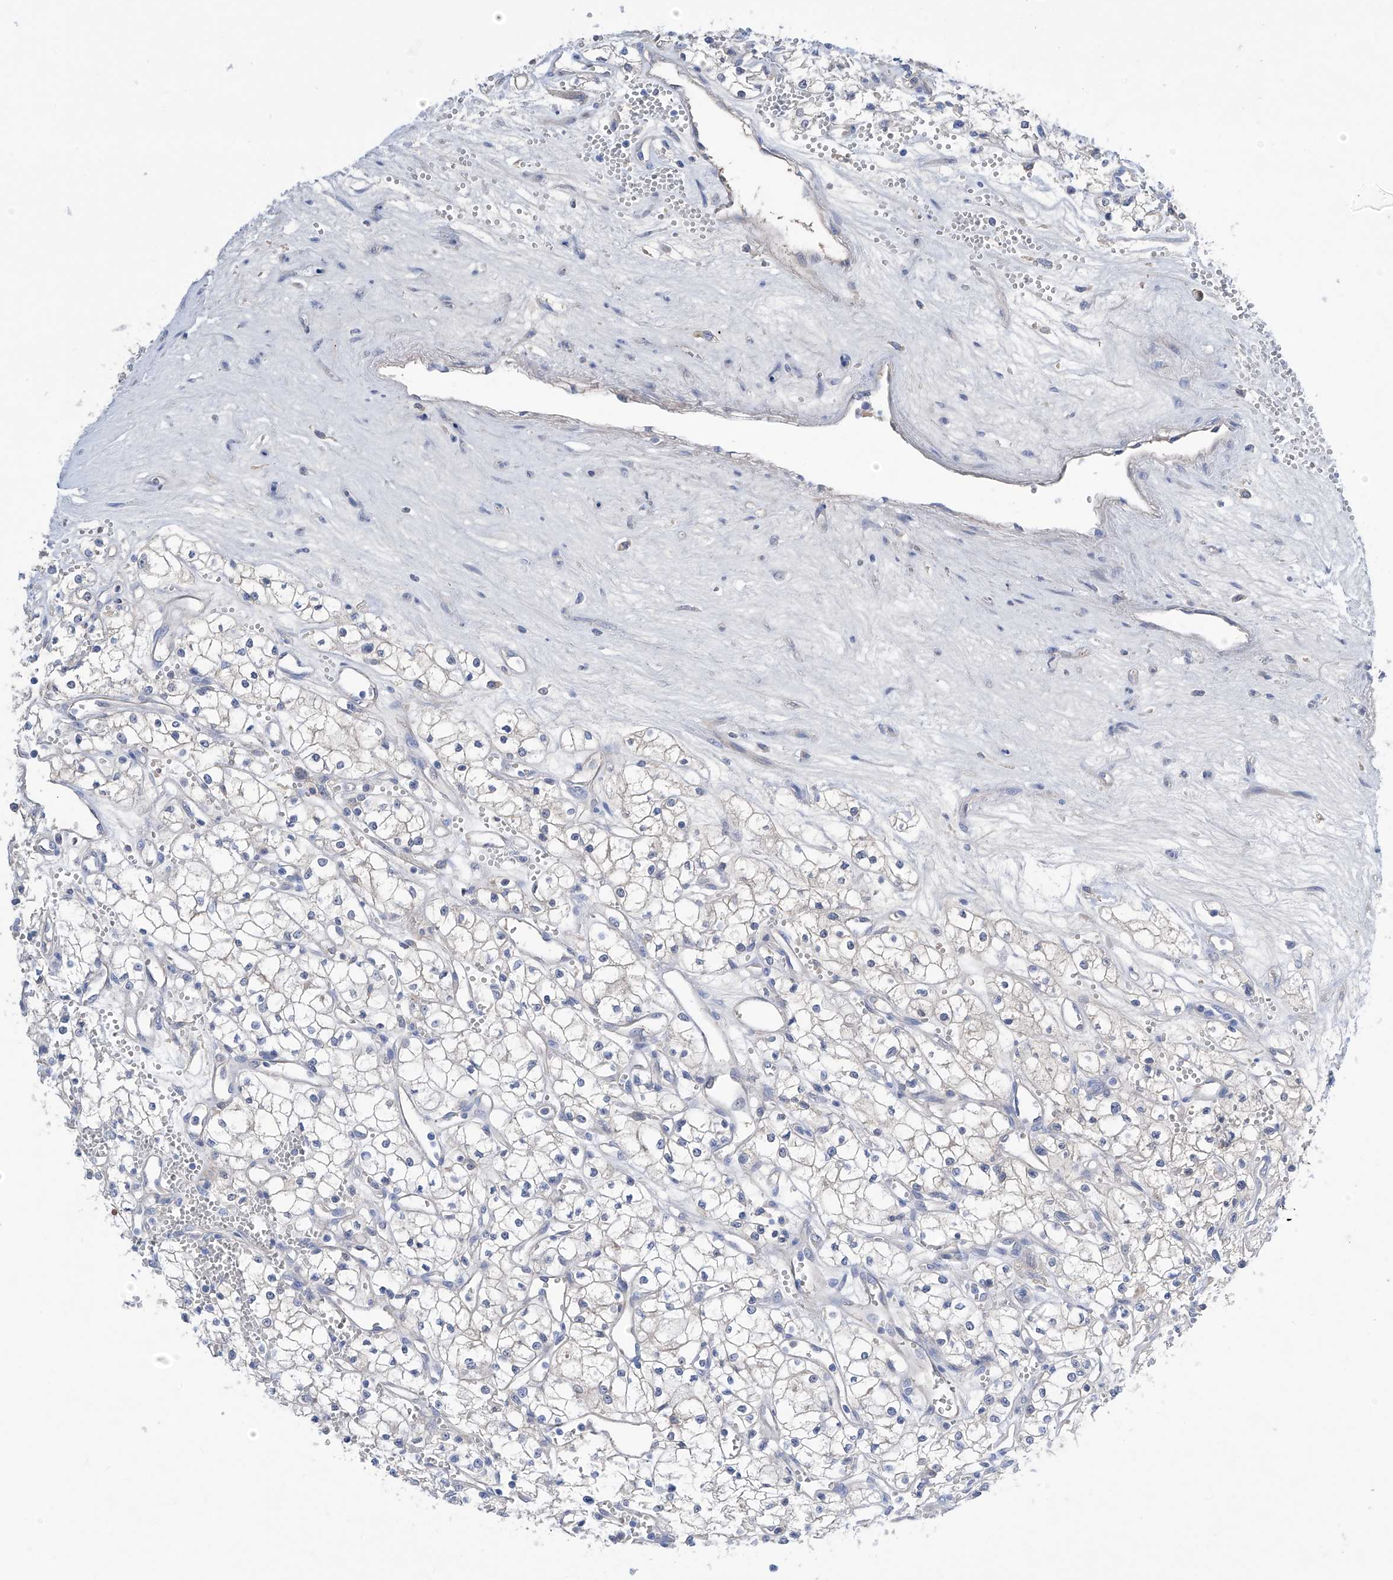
{"staining": {"intensity": "negative", "quantity": "none", "location": "none"}, "tissue": "renal cancer", "cell_type": "Tumor cells", "image_type": "cancer", "snomed": [{"axis": "morphology", "description": "Adenocarcinoma, NOS"}, {"axis": "topography", "description": "Kidney"}], "caption": "This is a micrograph of immunohistochemistry (IHC) staining of adenocarcinoma (renal), which shows no staining in tumor cells.", "gene": "PGM3", "patient": {"sex": "male", "age": 59}}